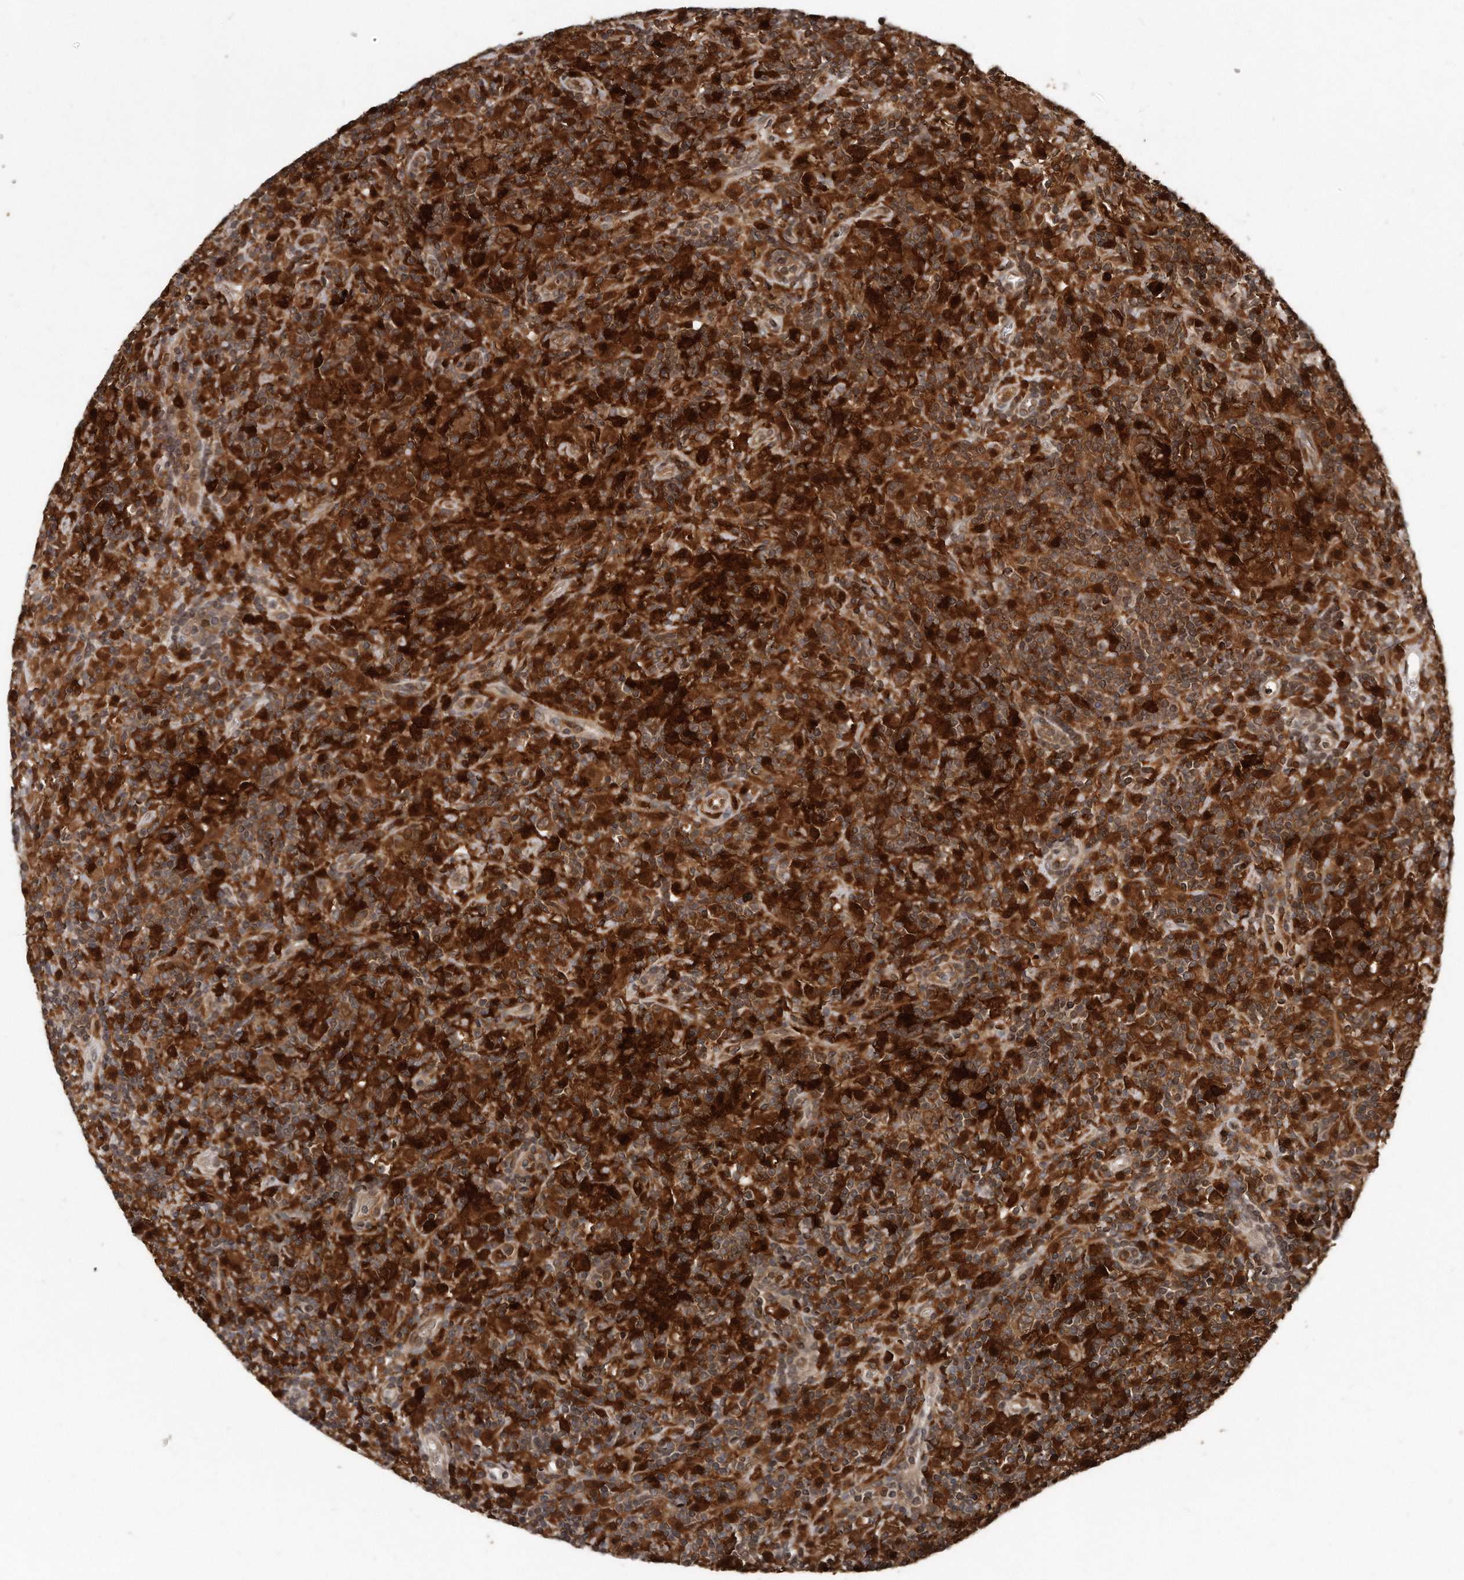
{"staining": {"intensity": "strong", "quantity": ">75%", "location": "cytoplasmic/membranous,nuclear"}, "tissue": "lymphoma", "cell_type": "Tumor cells", "image_type": "cancer", "snomed": [{"axis": "morphology", "description": "Hodgkin's disease, NOS"}, {"axis": "topography", "description": "Lymph node"}], "caption": "Human Hodgkin's disease stained with a brown dye exhibits strong cytoplasmic/membranous and nuclear positive expression in about >75% of tumor cells.", "gene": "GCH1", "patient": {"sex": "male", "age": 70}}